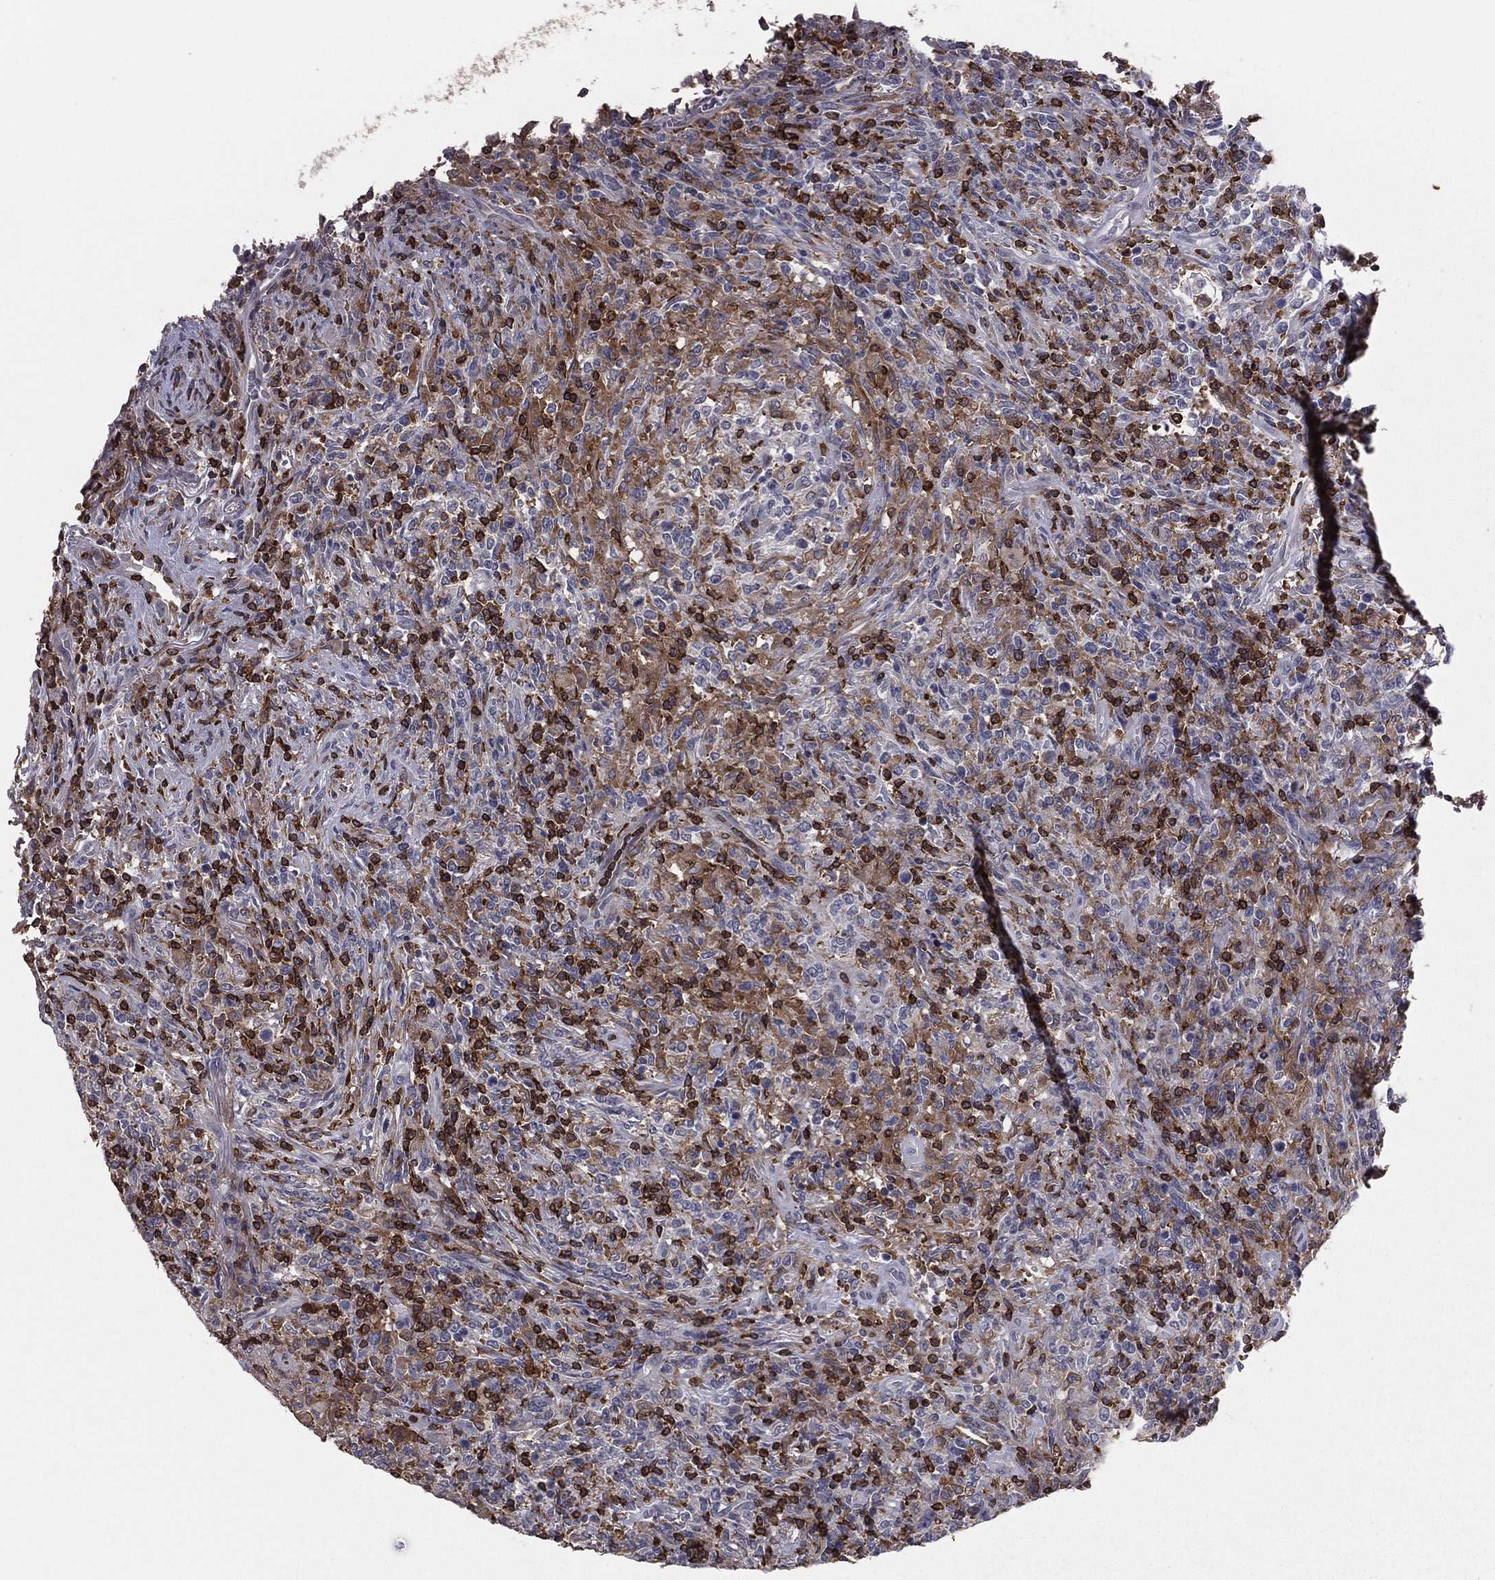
{"staining": {"intensity": "negative", "quantity": "none", "location": "none"}, "tissue": "lymphoma", "cell_type": "Tumor cells", "image_type": "cancer", "snomed": [{"axis": "morphology", "description": "Malignant lymphoma, non-Hodgkin's type, High grade"}, {"axis": "topography", "description": "Lung"}], "caption": "Immunohistochemistry (IHC) photomicrograph of neoplastic tissue: human lymphoma stained with DAB (3,3'-diaminobenzidine) exhibits no significant protein expression in tumor cells.", "gene": "PSTPIP1", "patient": {"sex": "male", "age": 79}}